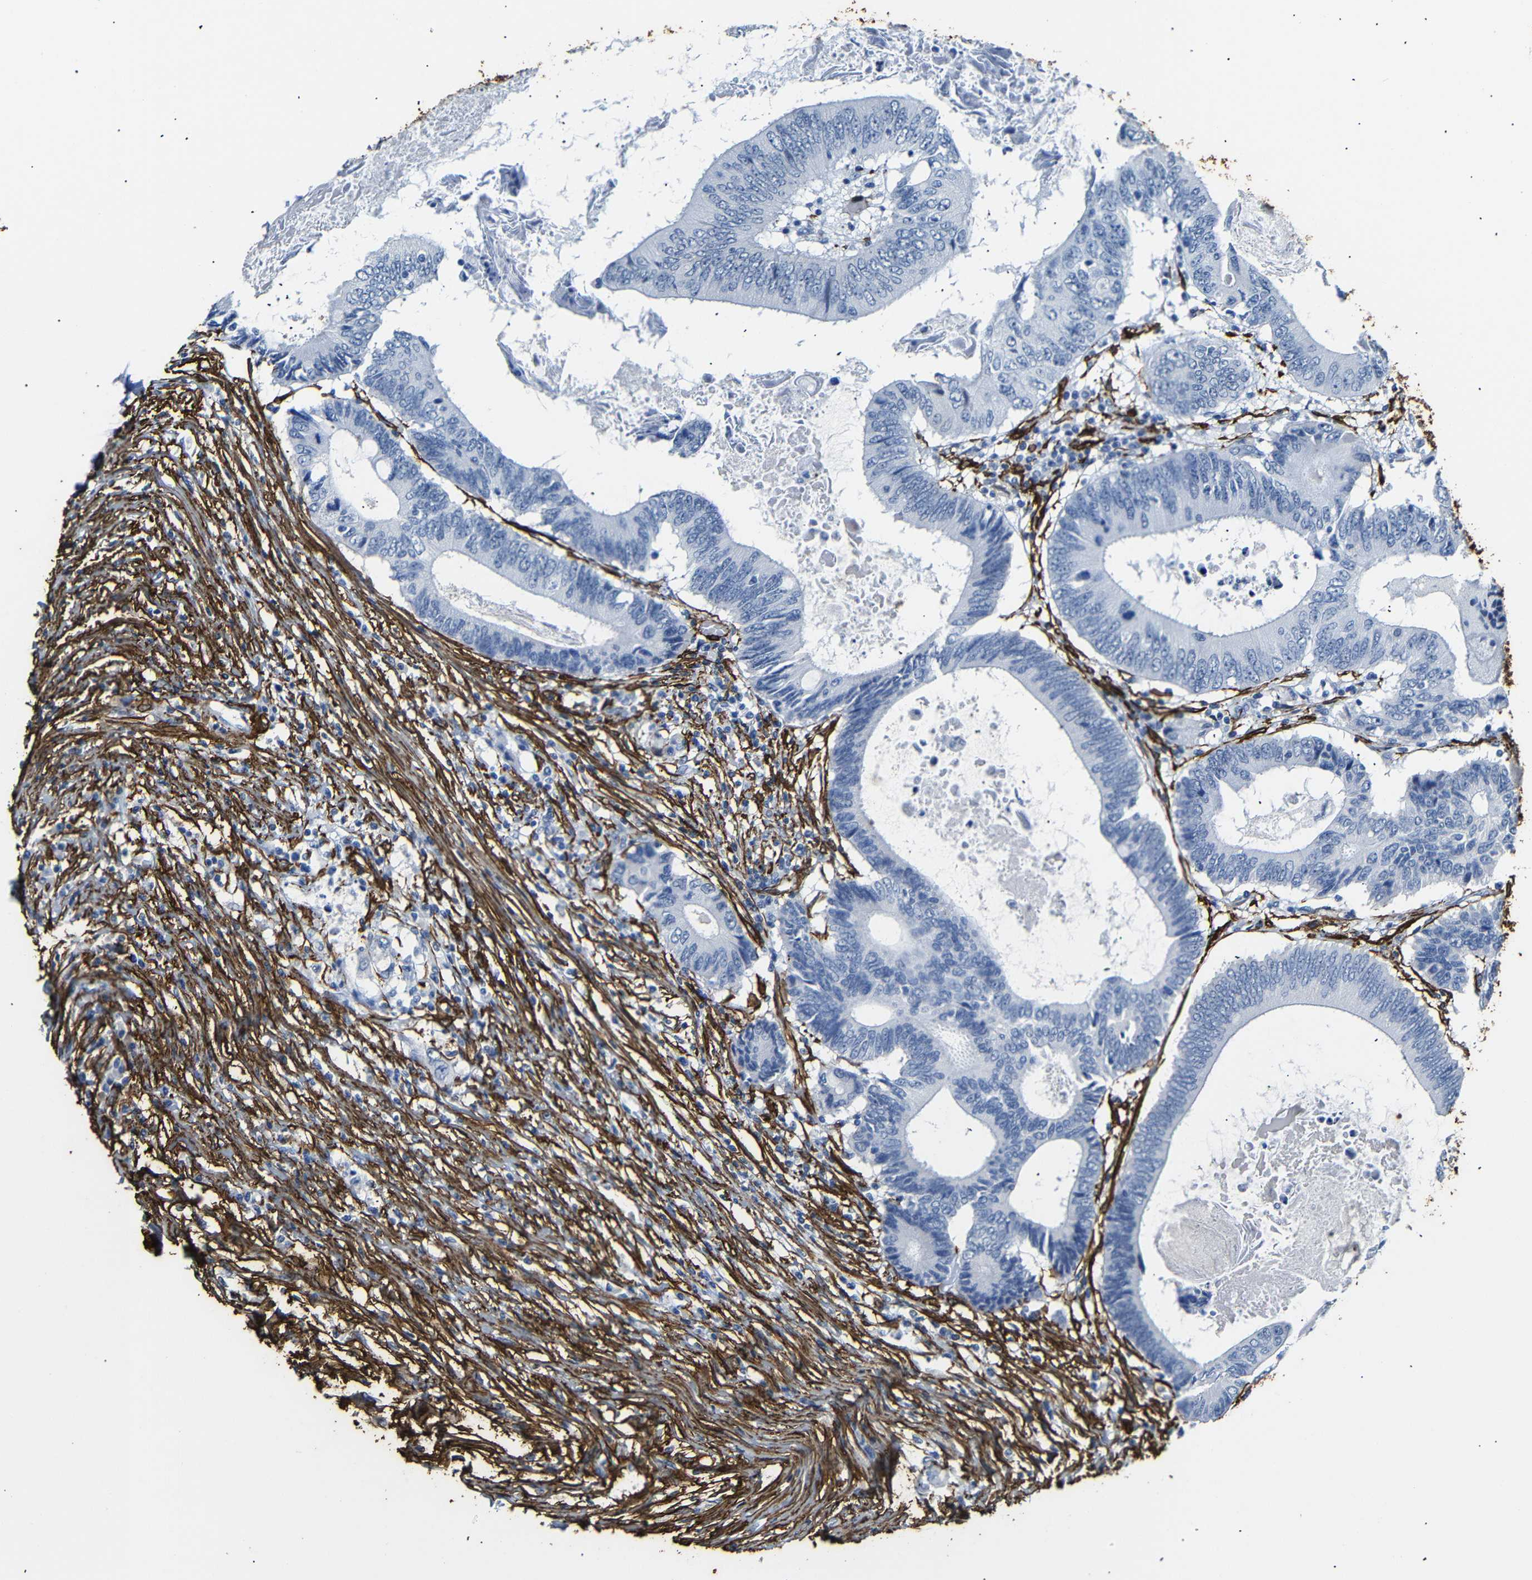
{"staining": {"intensity": "negative", "quantity": "none", "location": "none"}, "tissue": "colorectal cancer", "cell_type": "Tumor cells", "image_type": "cancer", "snomed": [{"axis": "morphology", "description": "Adenocarcinoma, NOS"}, {"axis": "topography", "description": "Colon"}], "caption": "Immunohistochemistry of colorectal cancer (adenocarcinoma) demonstrates no positivity in tumor cells.", "gene": "ACTA2", "patient": {"sex": "female", "age": 78}}